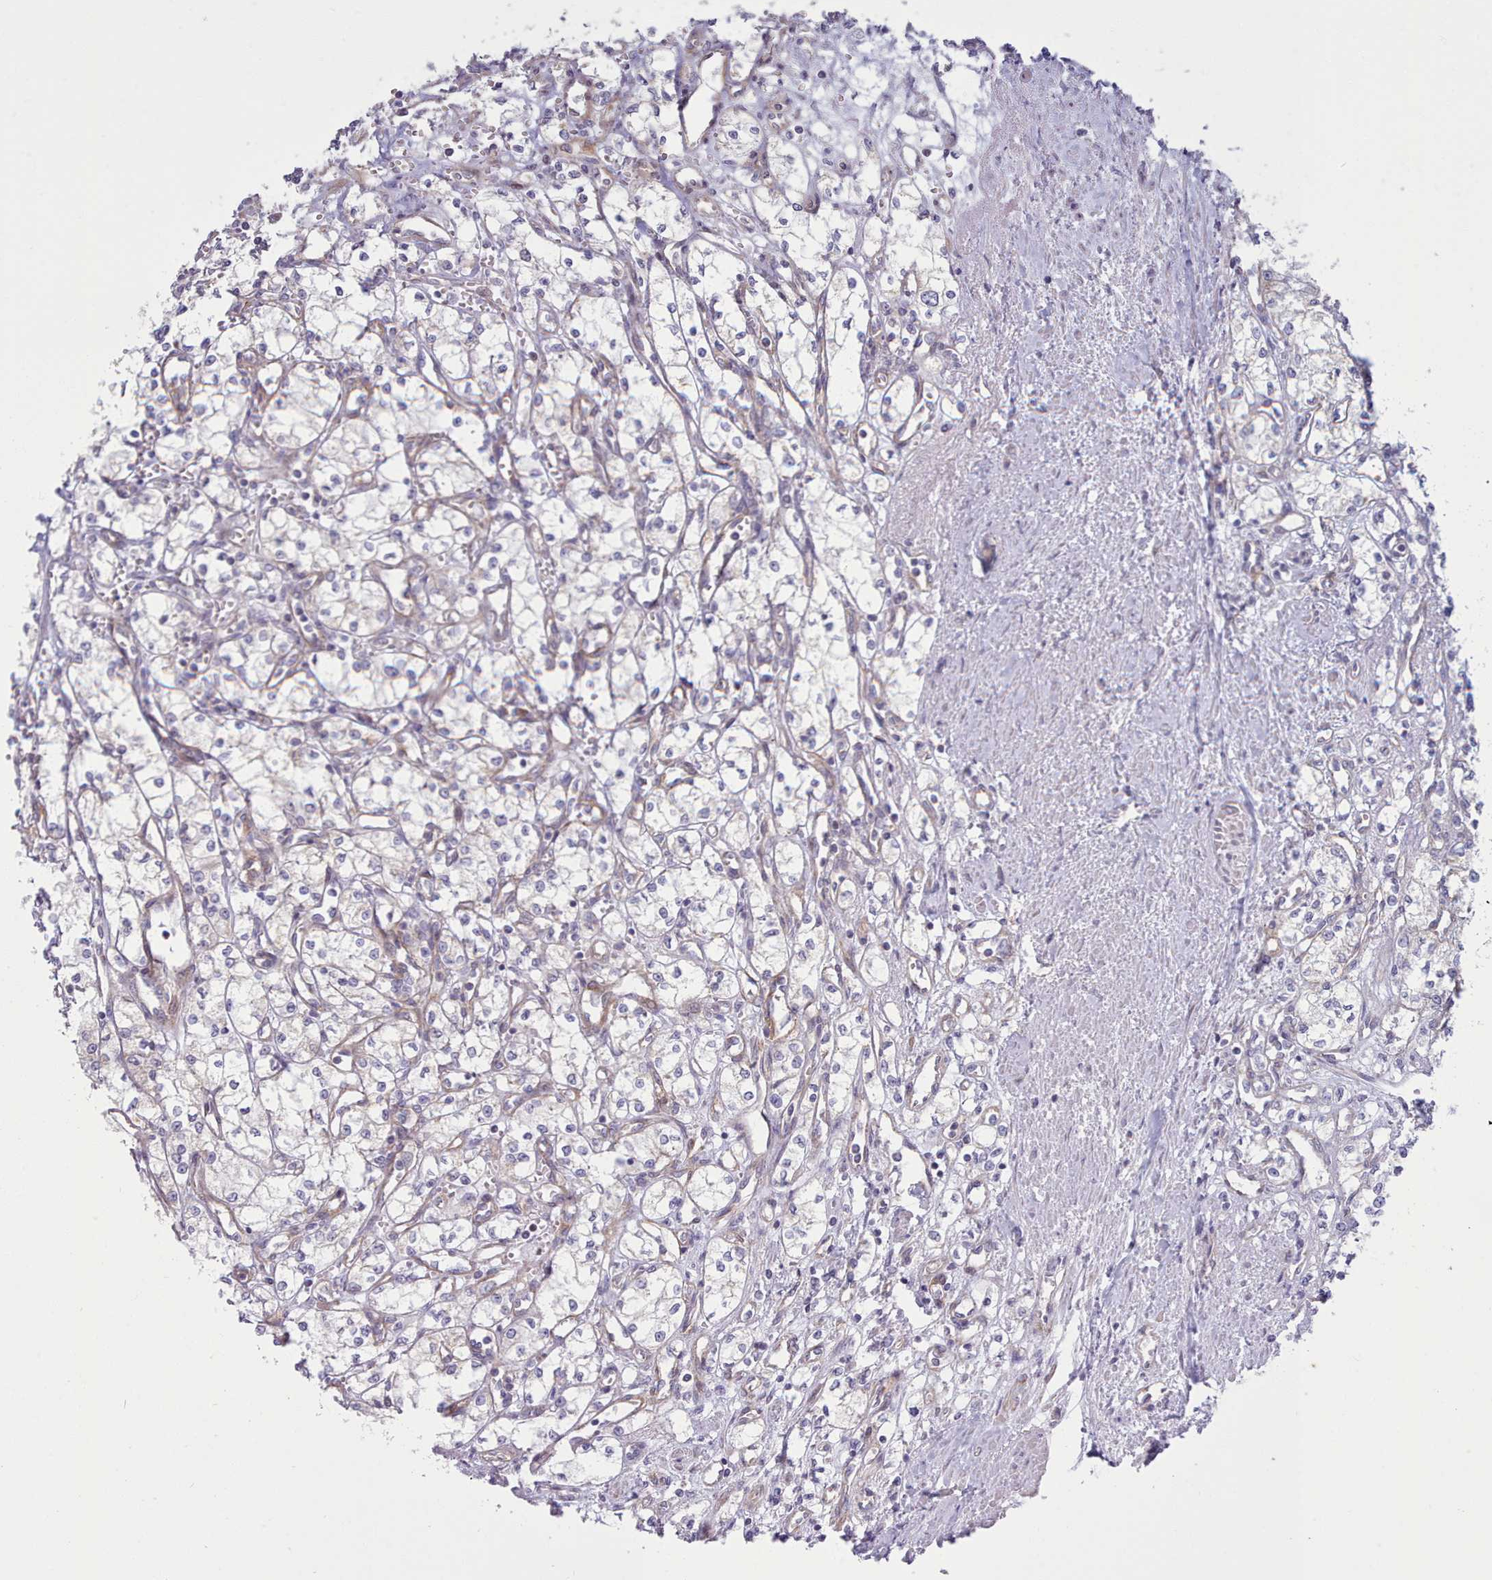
{"staining": {"intensity": "negative", "quantity": "none", "location": "none"}, "tissue": "renal cancer", "cell_type": "Tumor cells", "image_type": "cancer", "snomed": [{"axis": "morphology", "description": "Adenocarcinoma, NOS"}, {"axis": "topography", "description": "Kidney"}], "caption": "High power microscopy histopathology image of an immunohistochemistry histopathology image of renal adenocarcinoma, revealing no significant expression in tumor cells.", "gene": "MRPL21", "patient": {"sex": "male", "age": 59}}